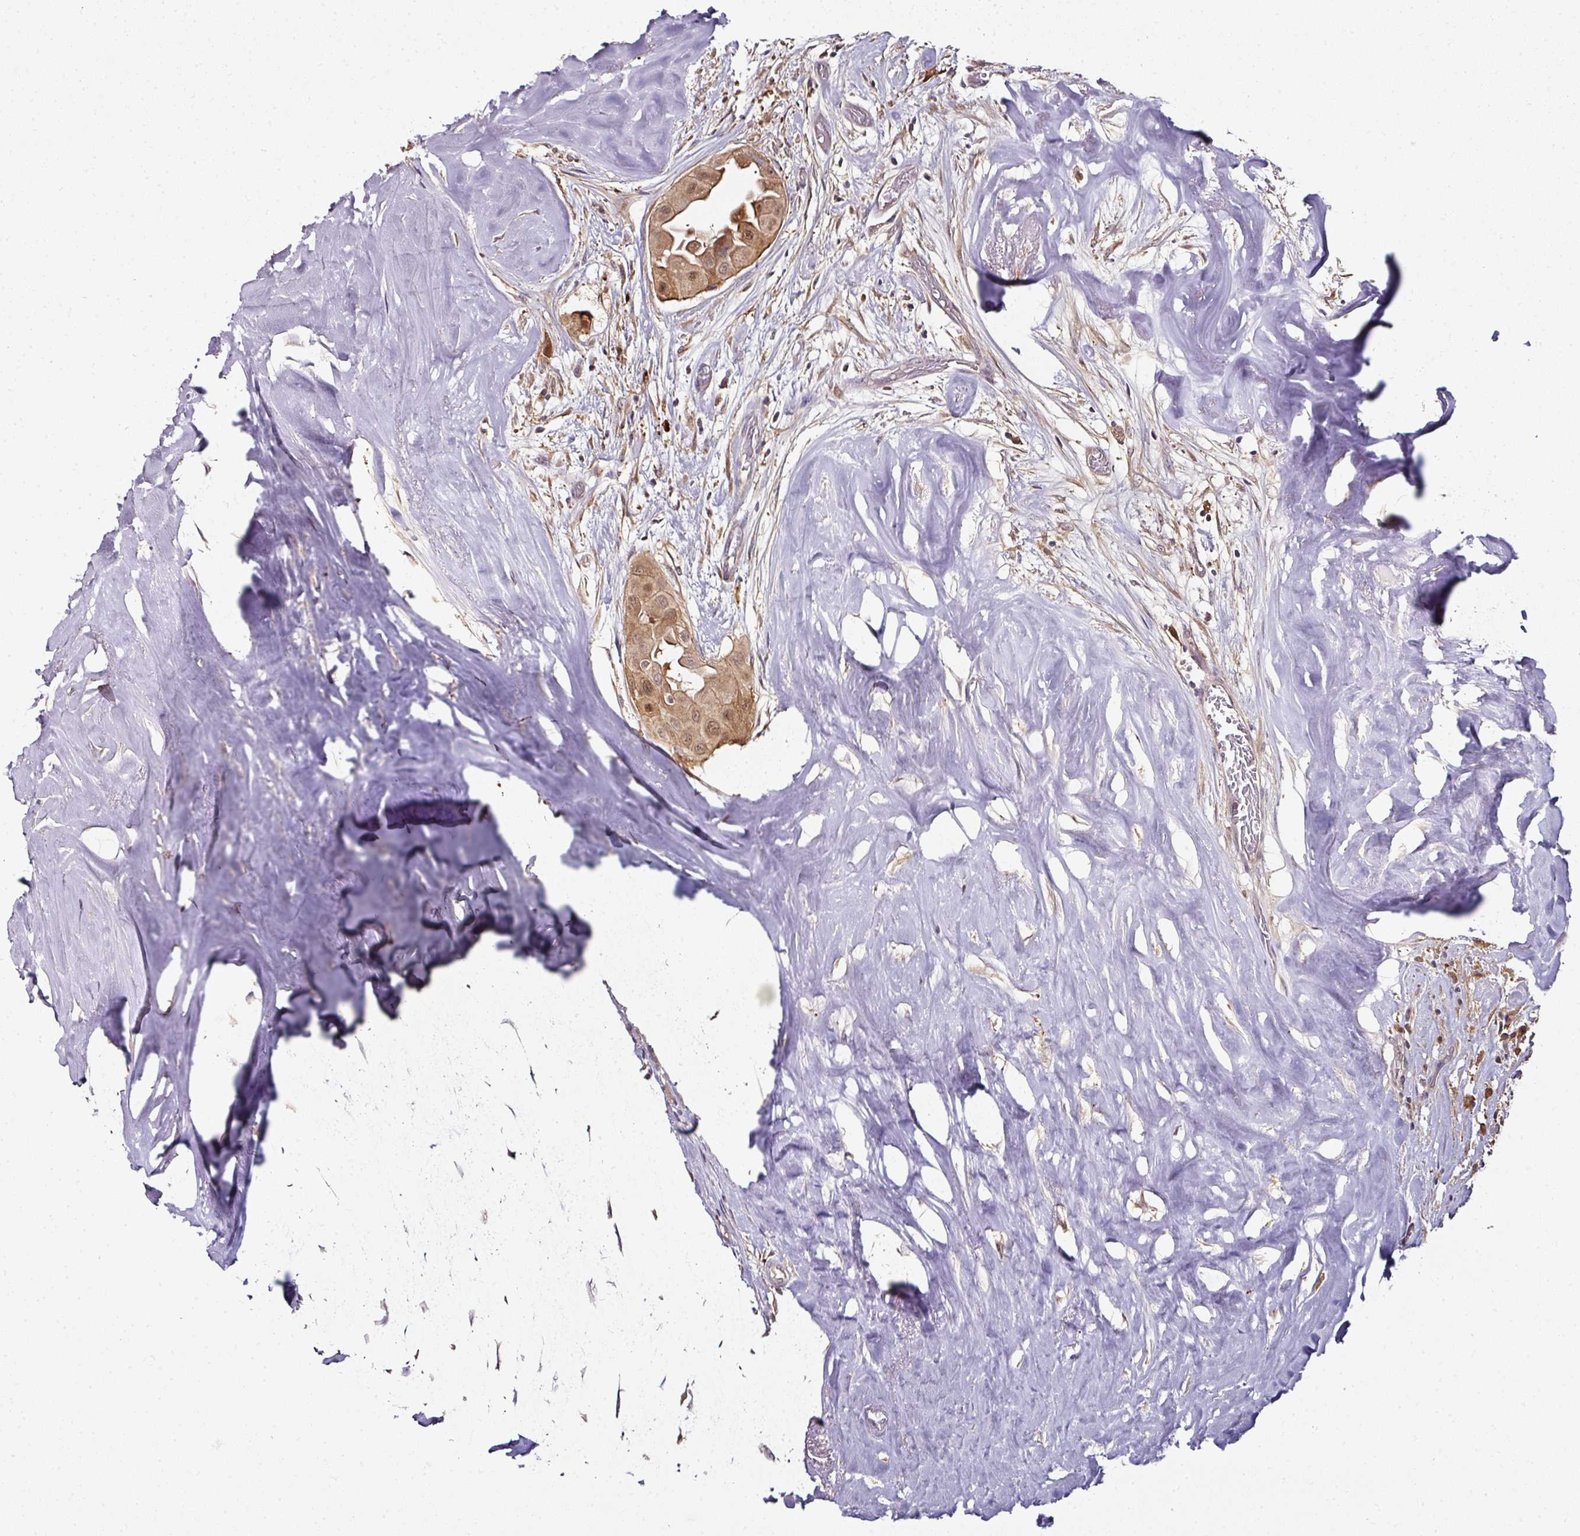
{"staining": {"intensity": "moderate", "quantity": ">75%", "location": "cytoplasmic/membranous"}, "tissue": "thyroid cancer", "cell_type": "Tumor cells", "image_type": "cancer", "snomed": [{"axis": "morphology", "description": "Papillary adenocarcinoma, NOS"}, {"axis": "topography", "description": "Thyroid gland"}], "caption": "A photomicrograph of human thyroid cancer (papillary adenocarcinoma) stained for a protein exhibits moderate cytoplasmic/membranous brown staining in tumor cells. The staining was performed using DAB, with brown indicating positive protein expression. Nuclei are stained blue with hematoxylin.", "gene": "CTDSP2", "patient": {"sex": "female", "age": 59}}